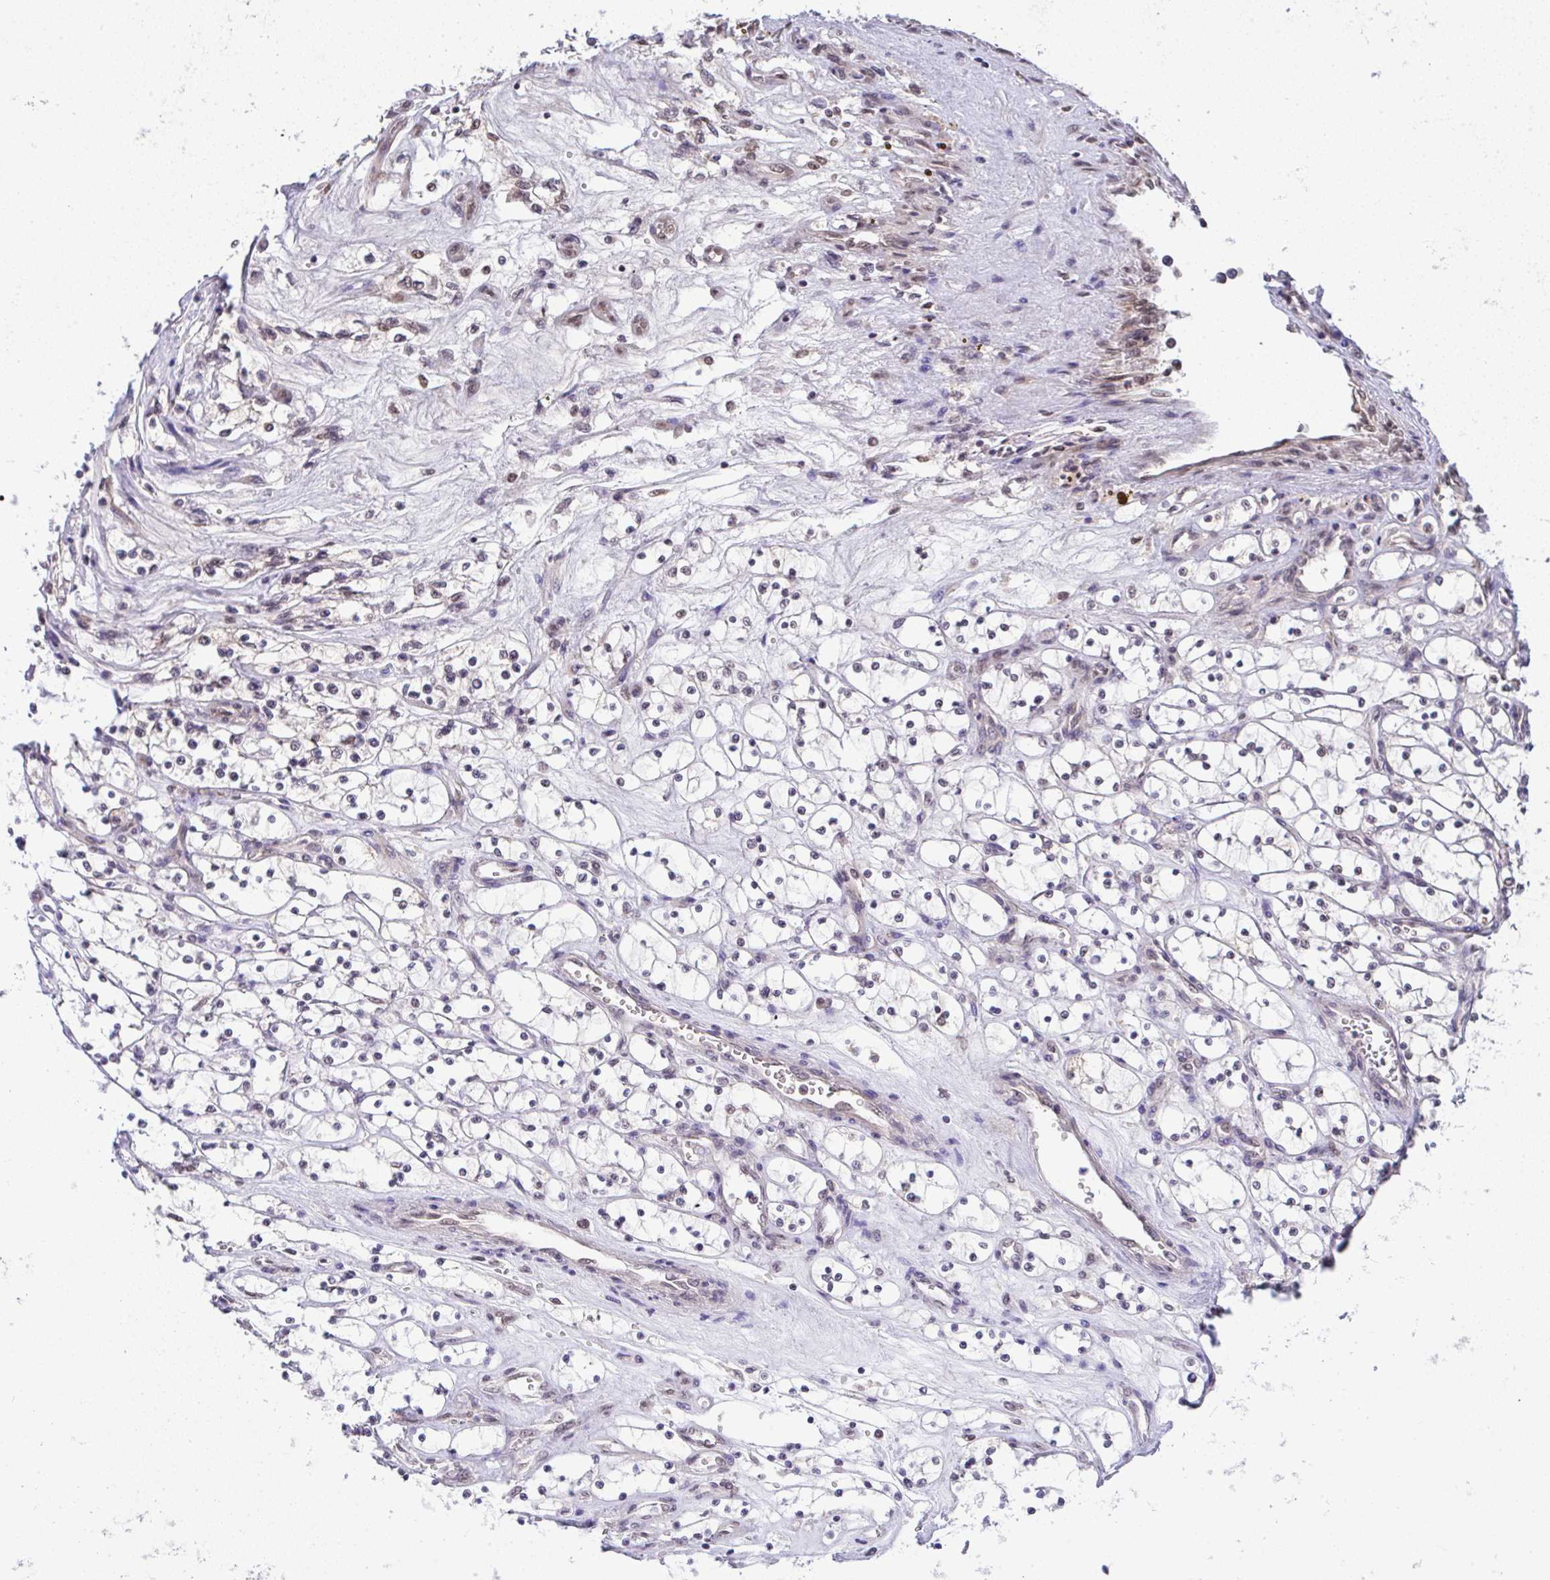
{"staining": {"intensity": "negative", "quantity": "none", "location": "none"}, "tissue": "renal cancer", "cell_type": "Tumor cells", "image_type": "cancer", "snomed": [{"axis": "morphology", "description": "Adenocarcinoma, NOS"}, {"axis": "topography", "description": "Kidney"}], "caption": "DAB (3,3'-diaminobenzidine) immunohistochemical staining of adenocarcinoma (renal) reveals no significant positivity in tumor cells.", "gene": "C9orf64", "patient": {"sex": "female", "age": 69}}